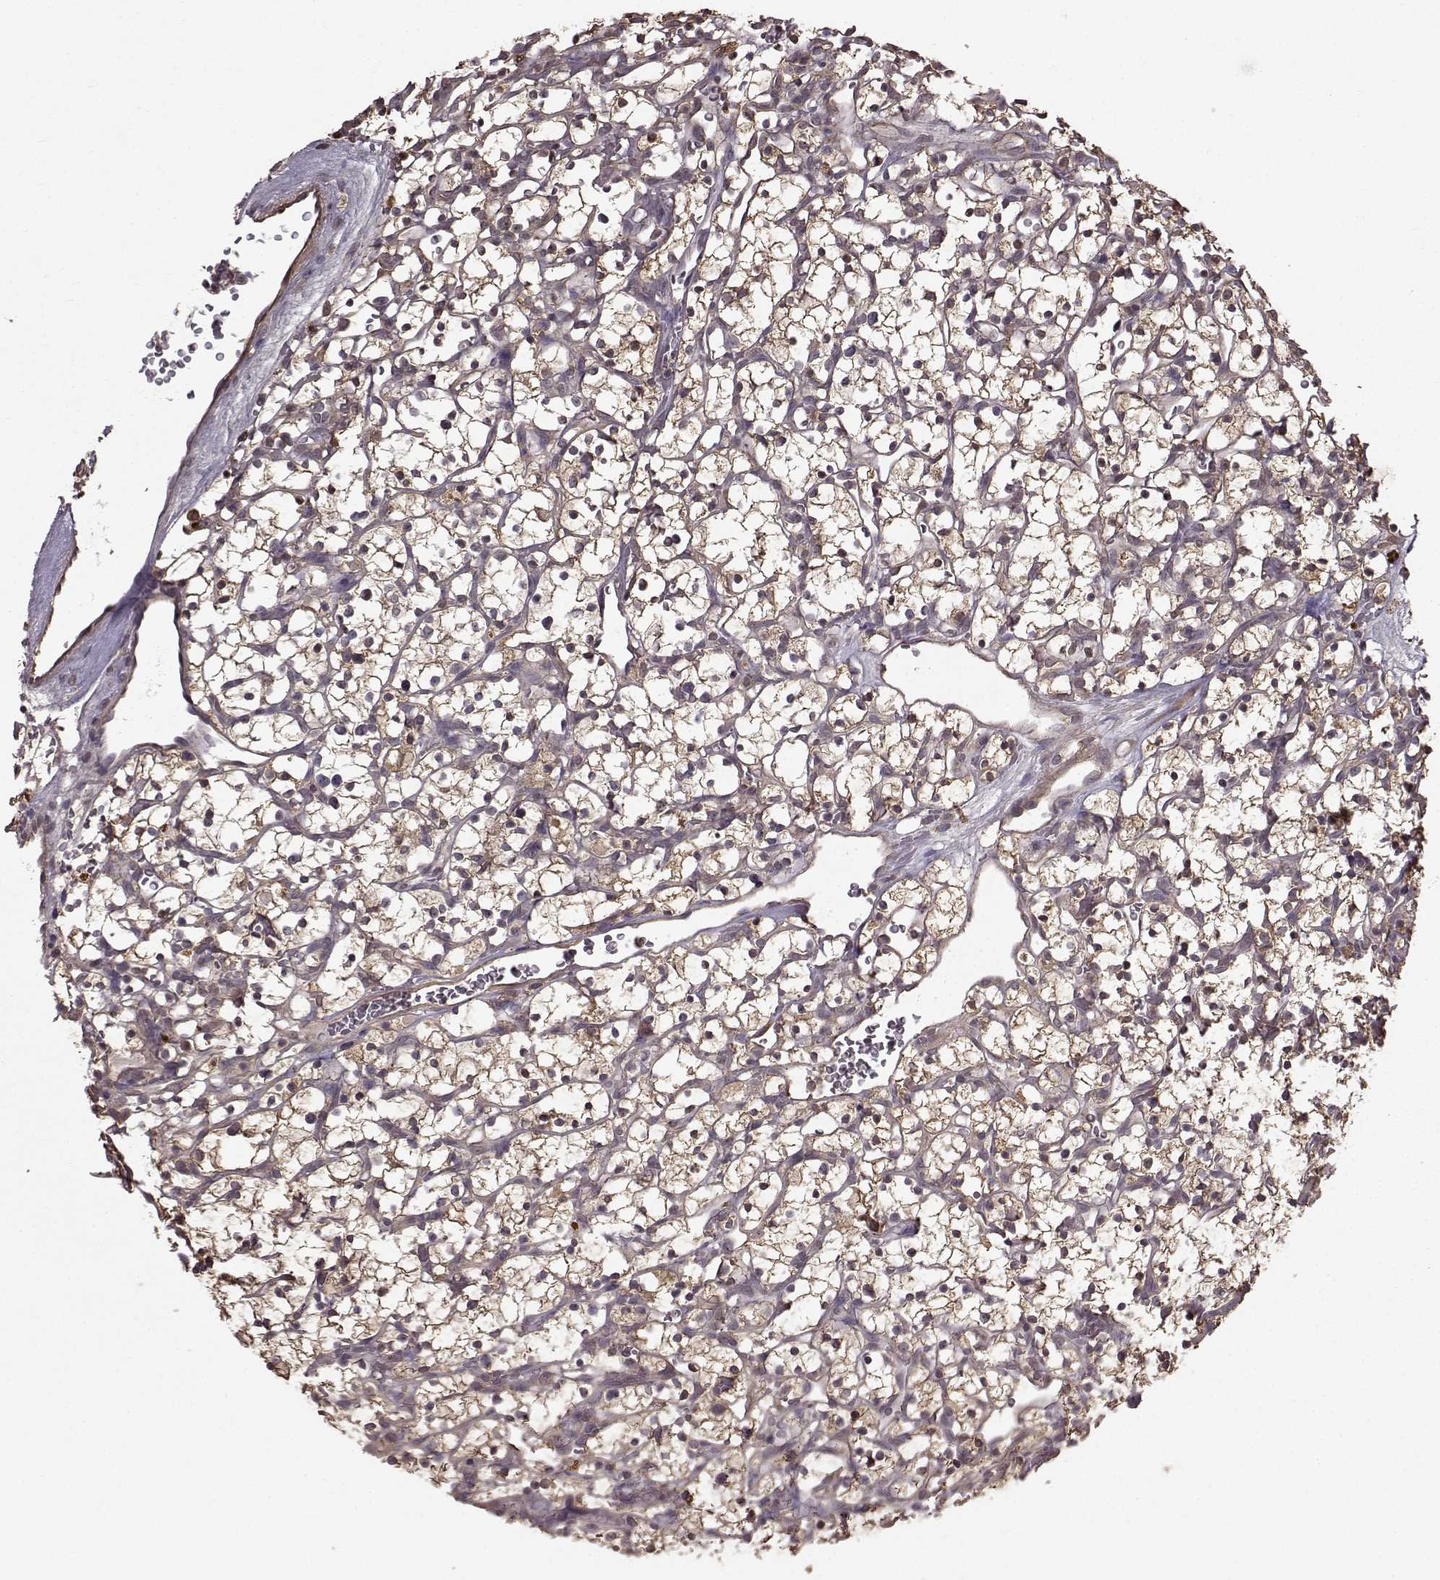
{"staining": {"intensity": "moderate", "quantity": "25%-75%", "location": "cytoplasmic/membranous"}, "tissue": "renal cancer", "cell_type": "Tumor cells", "image_type": "cancer", "snomed": [{"axis": "morphology", "description": "Adenocarcinoma, NOS"}, {"axis": "topography", "description": "Kidney"}], "caption": "Immunohistochemistry photomicrograph of renal cancer stained for a protein (brown), which demonstrates medium levels of moderate cytoplasmic/membranous positivity in about 25%-75% of tumor cells.", "gene": "NME1-NME2", "patient": {"sex": "female", "age": 64}}